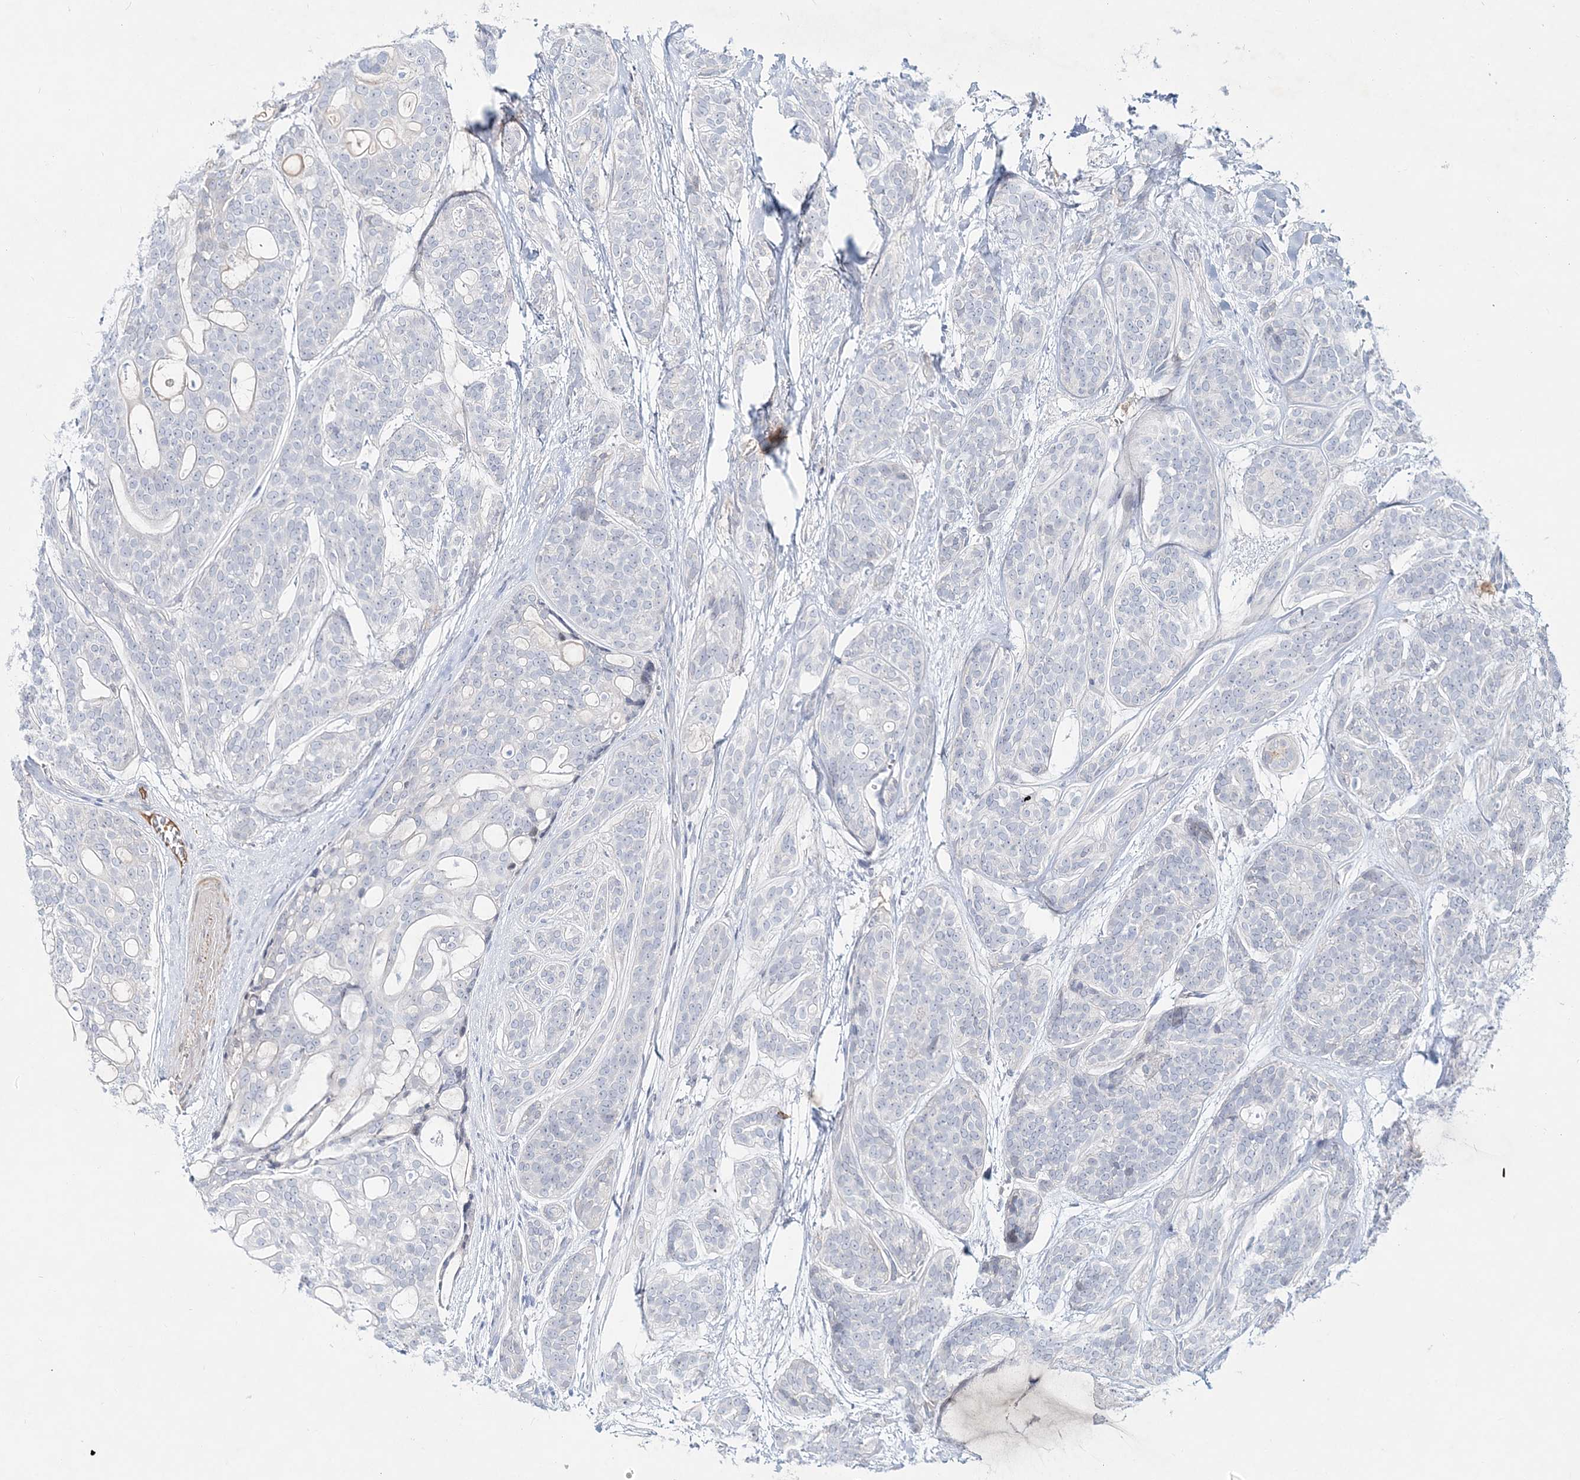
{"staining": {"intensity": "negative", "quantity": "none", "location": "none"}, "tissue": "head and neck cancer", "cell_type": "Tumor cells", "image_type": "cancer", "snomed": [{"axis": "morphology", "description": "Adenocarcinoma, NOS"}, {"axis": "topography", "description": "Head-Neck"}], "caption": "Immunohistochemistry (IHC) image of neoplastic tissue: adenocarcinoma (head and neck) stained with DAB displays no significant protein positivity in tumor cells.", "gene": "DNAH5", "patient": {"sex": "male", "age": 66}}